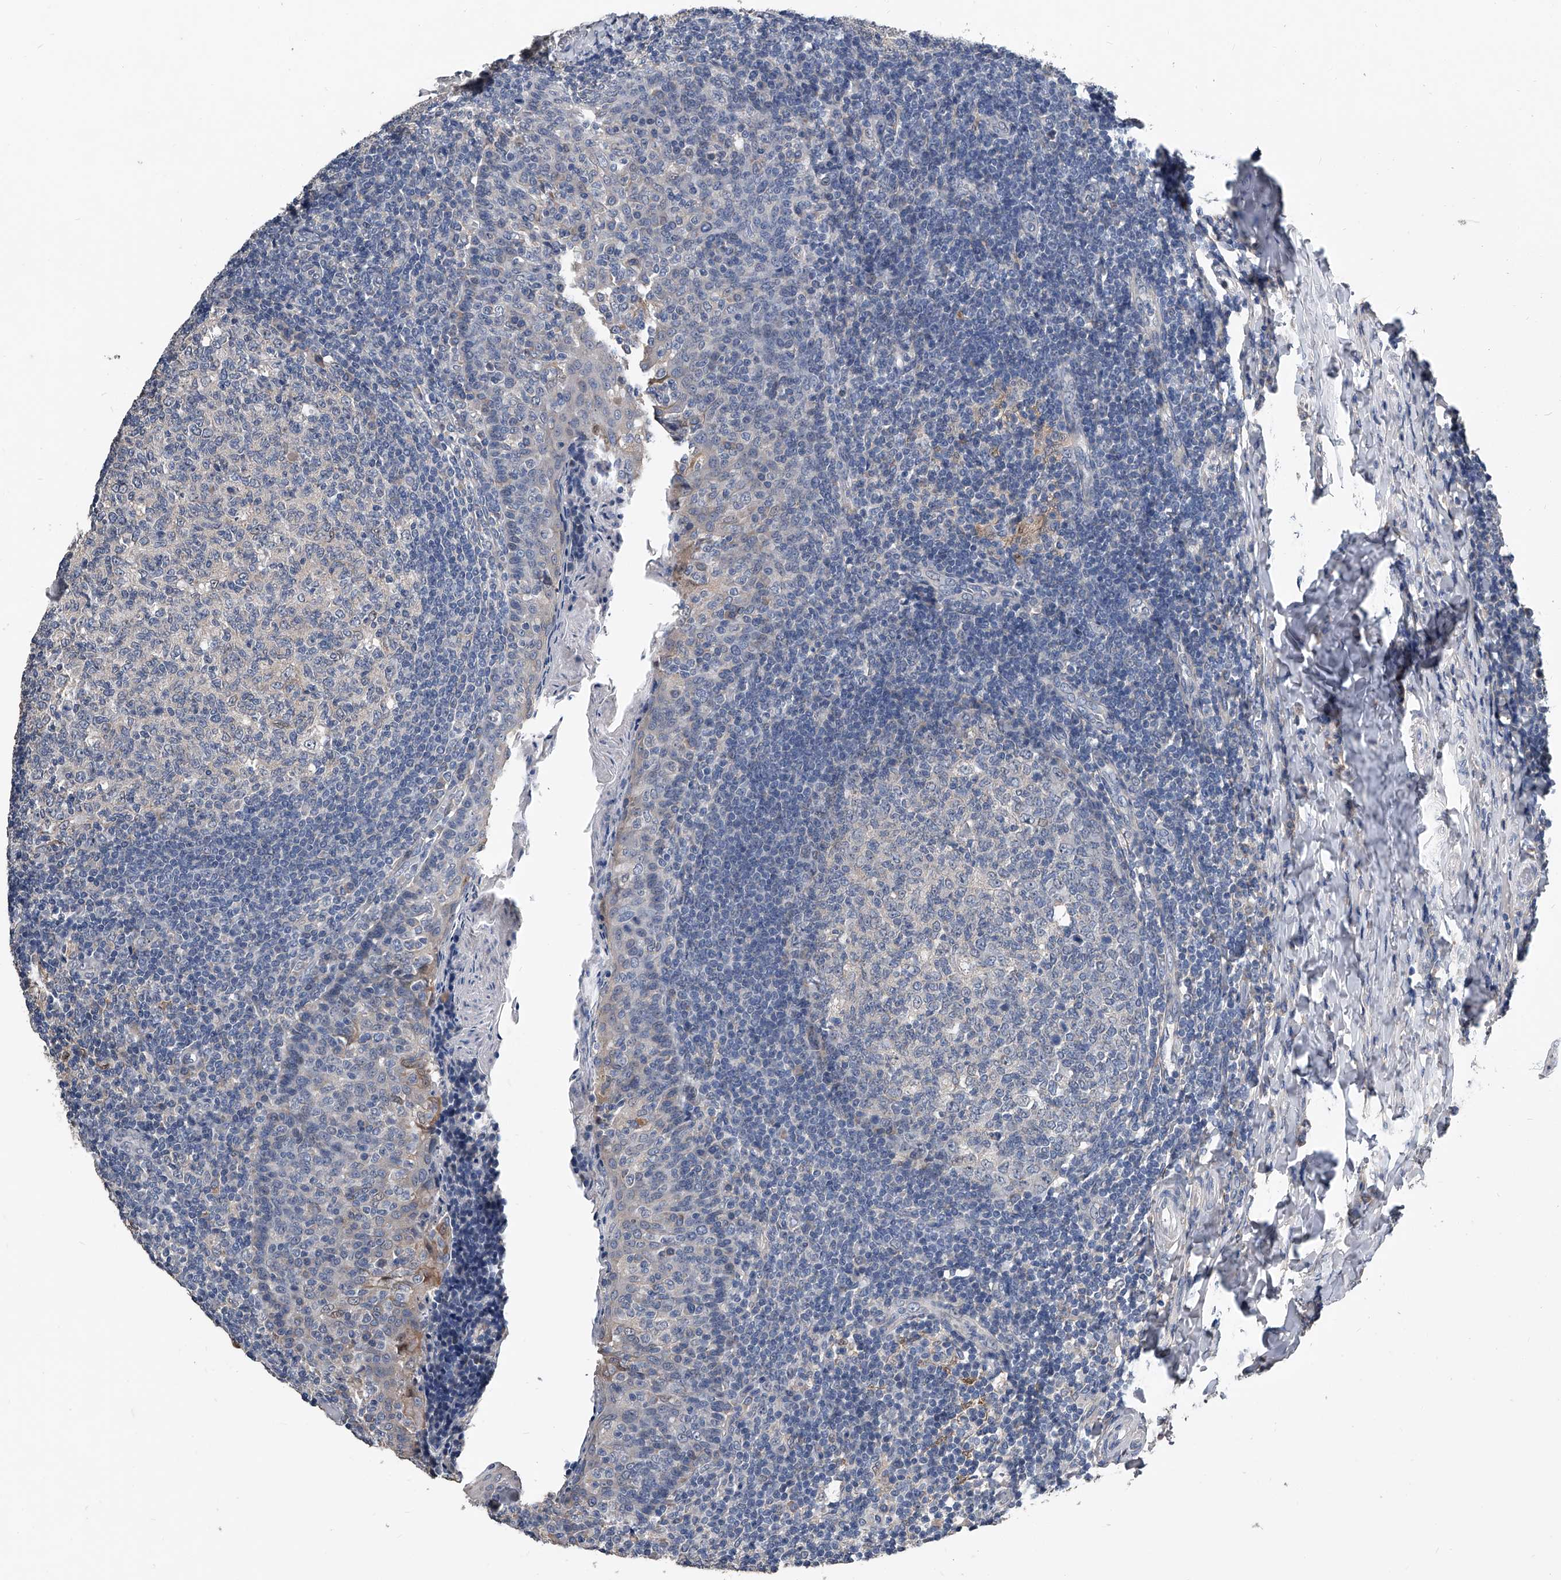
{"staining": {"intensity": "negative", "quantity": "none", "location": "none"}, "tissue": "tonsil", "cell_type": "Germinal center cells", "image_type": "normal", "snomed": [{"axis": "morphology", "description": "Normal tissue, NOS"}, {"axis": "topography", "description": "Tonsil"}], "caption": "DAB immunohistochemical staining of unremarkable human tonsil exhibits no significant staining in germinal center cells.", "gene": "PHACTR1", "patient": {"sex": "female", "age": 19}}